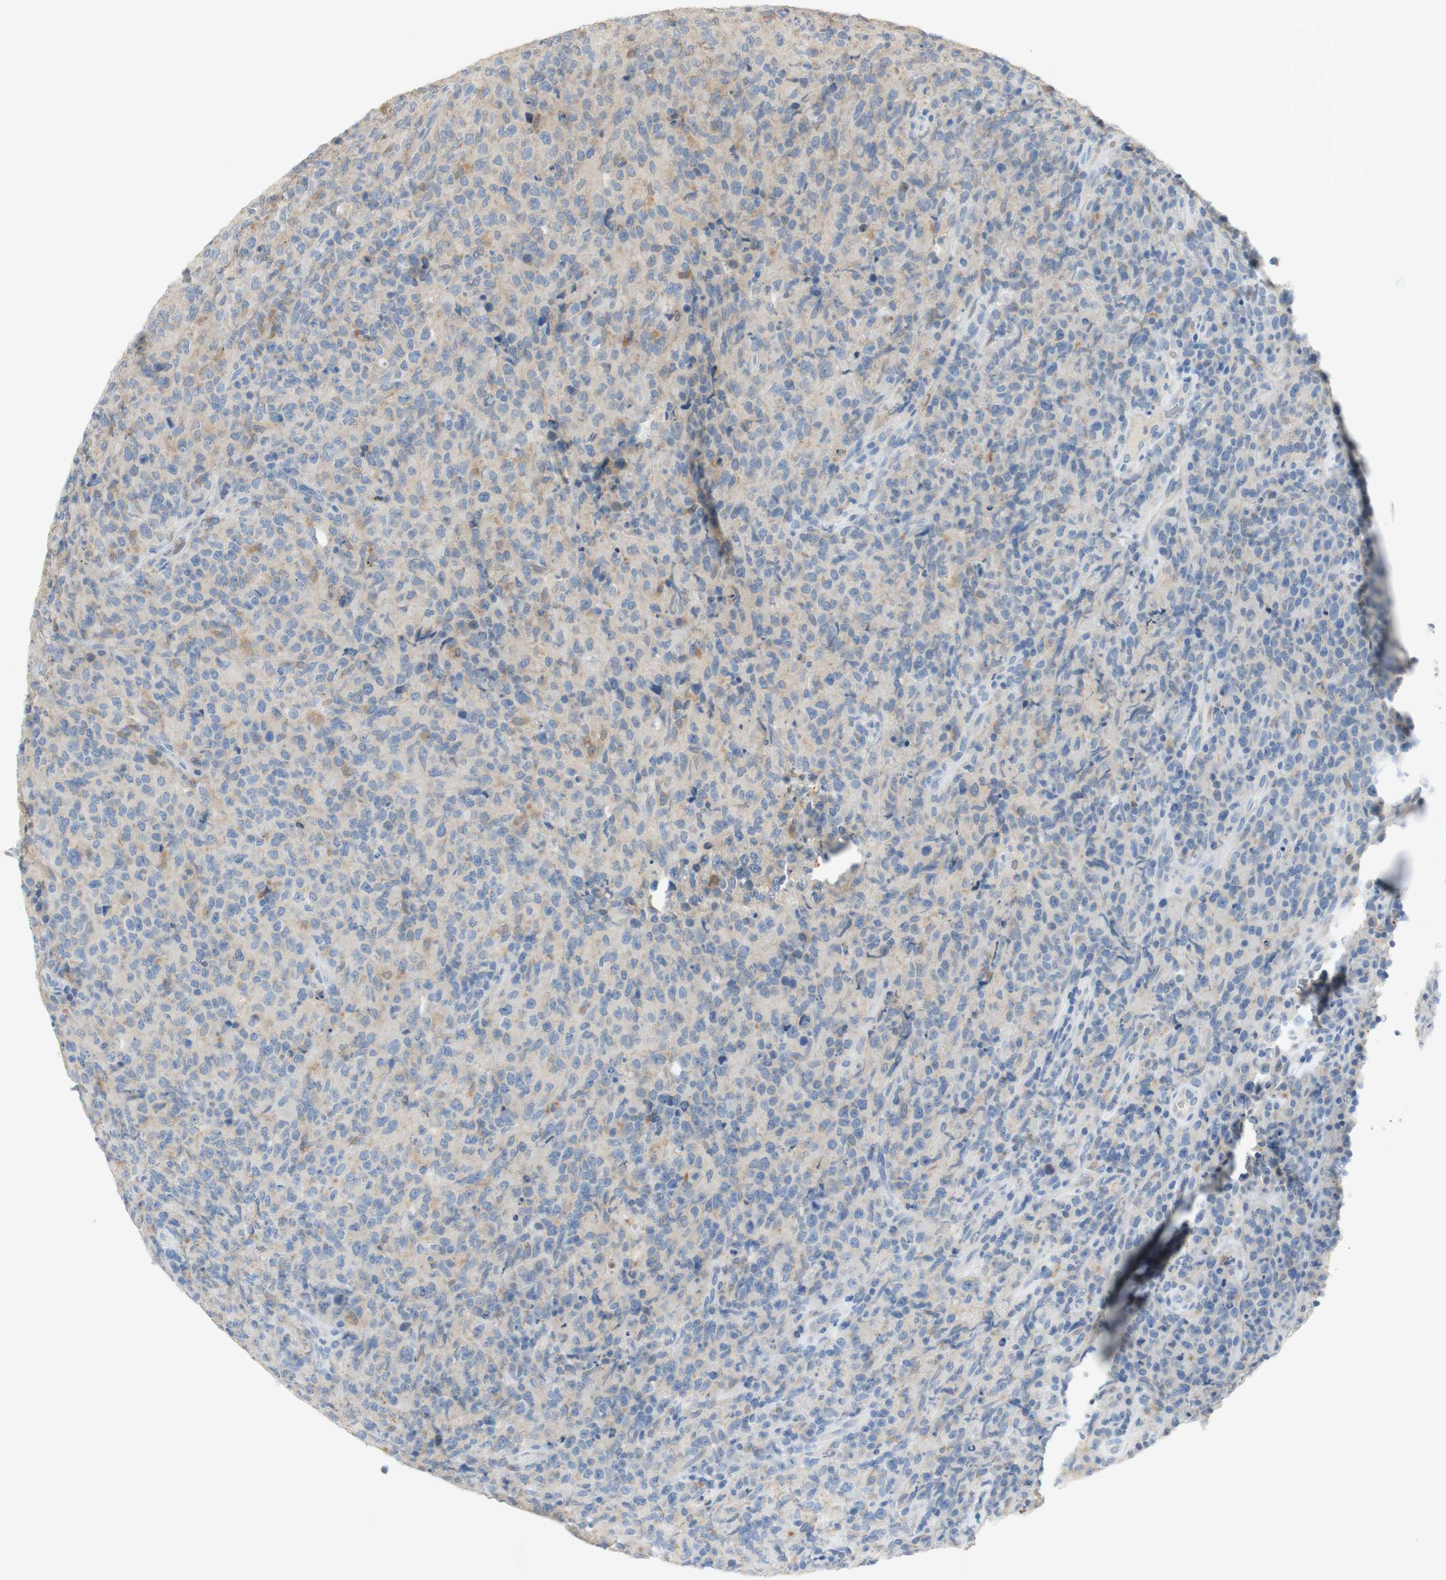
{"staining": {"intensity": "negative", "quantity": "none", "location": "none"}, "tissue": "lymphoma", "cell_type": "Tumor cells", "image_type": "cancer", "snomed": [{"axis": "morphology", "description": "Malignant lymphoma, non-Hodgkin's type, High grade"}, {"axis": "topography", "description": "Tonsil"}], "caption": "Tumor cells are negative for protein expression in human high-grade malignant lymphoma, non-Hodgkin's type.", "gene": "EPO", "patient": {"sex": "female", "age": 36}}